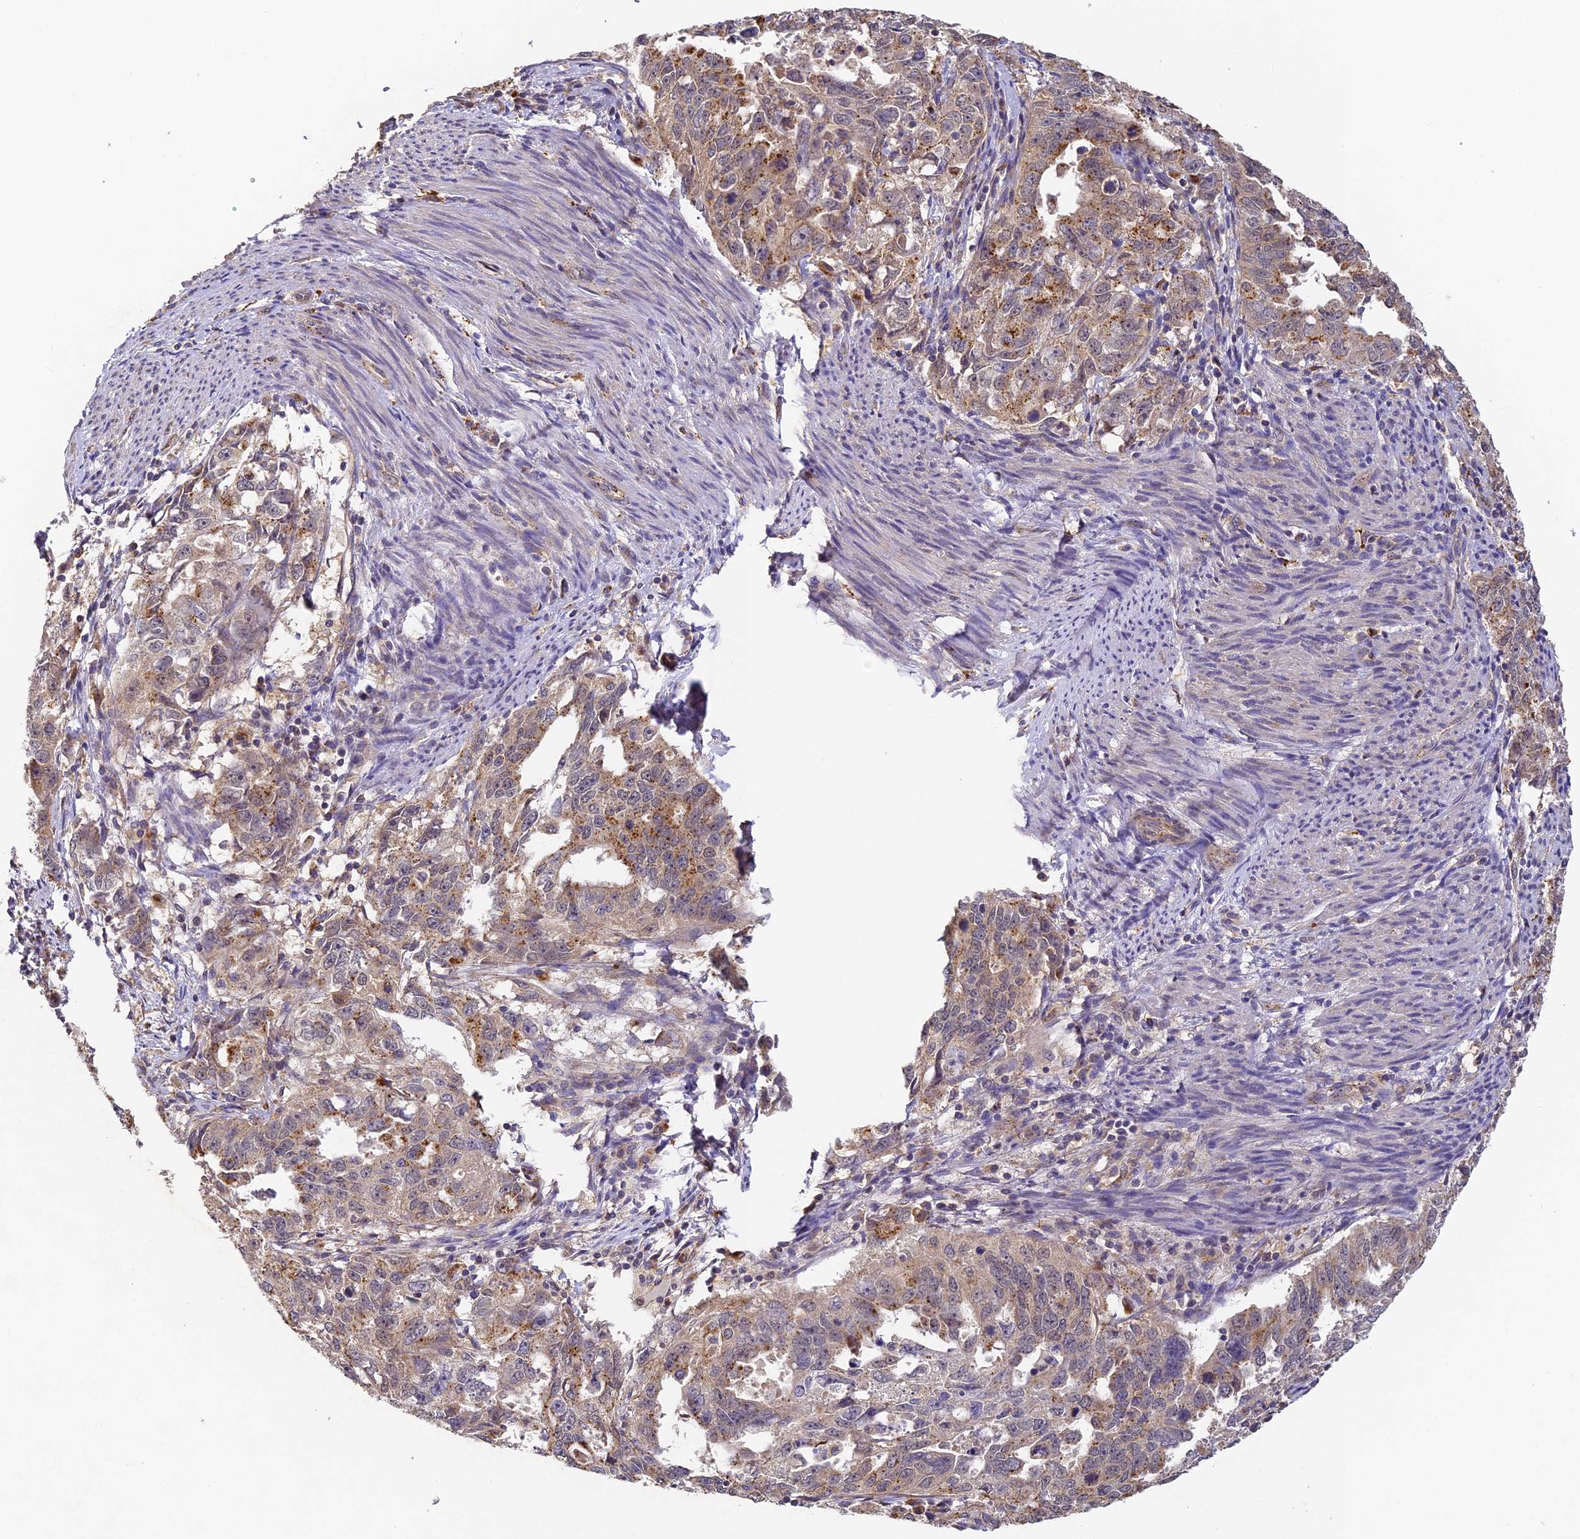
{"staining": {"intensity": "moderate", "quantity": ">75%", "location": "cytoplasmic/membranous"}, "tissue": "endometrial cancer", "cell_type": "Tumor cells", "image_type": "cancer", "snomed": [{"axis": "morphology", "description": "Adenocarcinoma, NOS"}, {"axis": "topography", "description": "Endometrium"}], "caption": "Protein expression by immunohistochemistry (IHC) demonstrates moderate cytoplasmic/membranous staining in approximately >75% of tumor cells in endometrial adenocarcinoma.", "gene": "YAE1", "patient": {"sex": "female", "age": 65}}